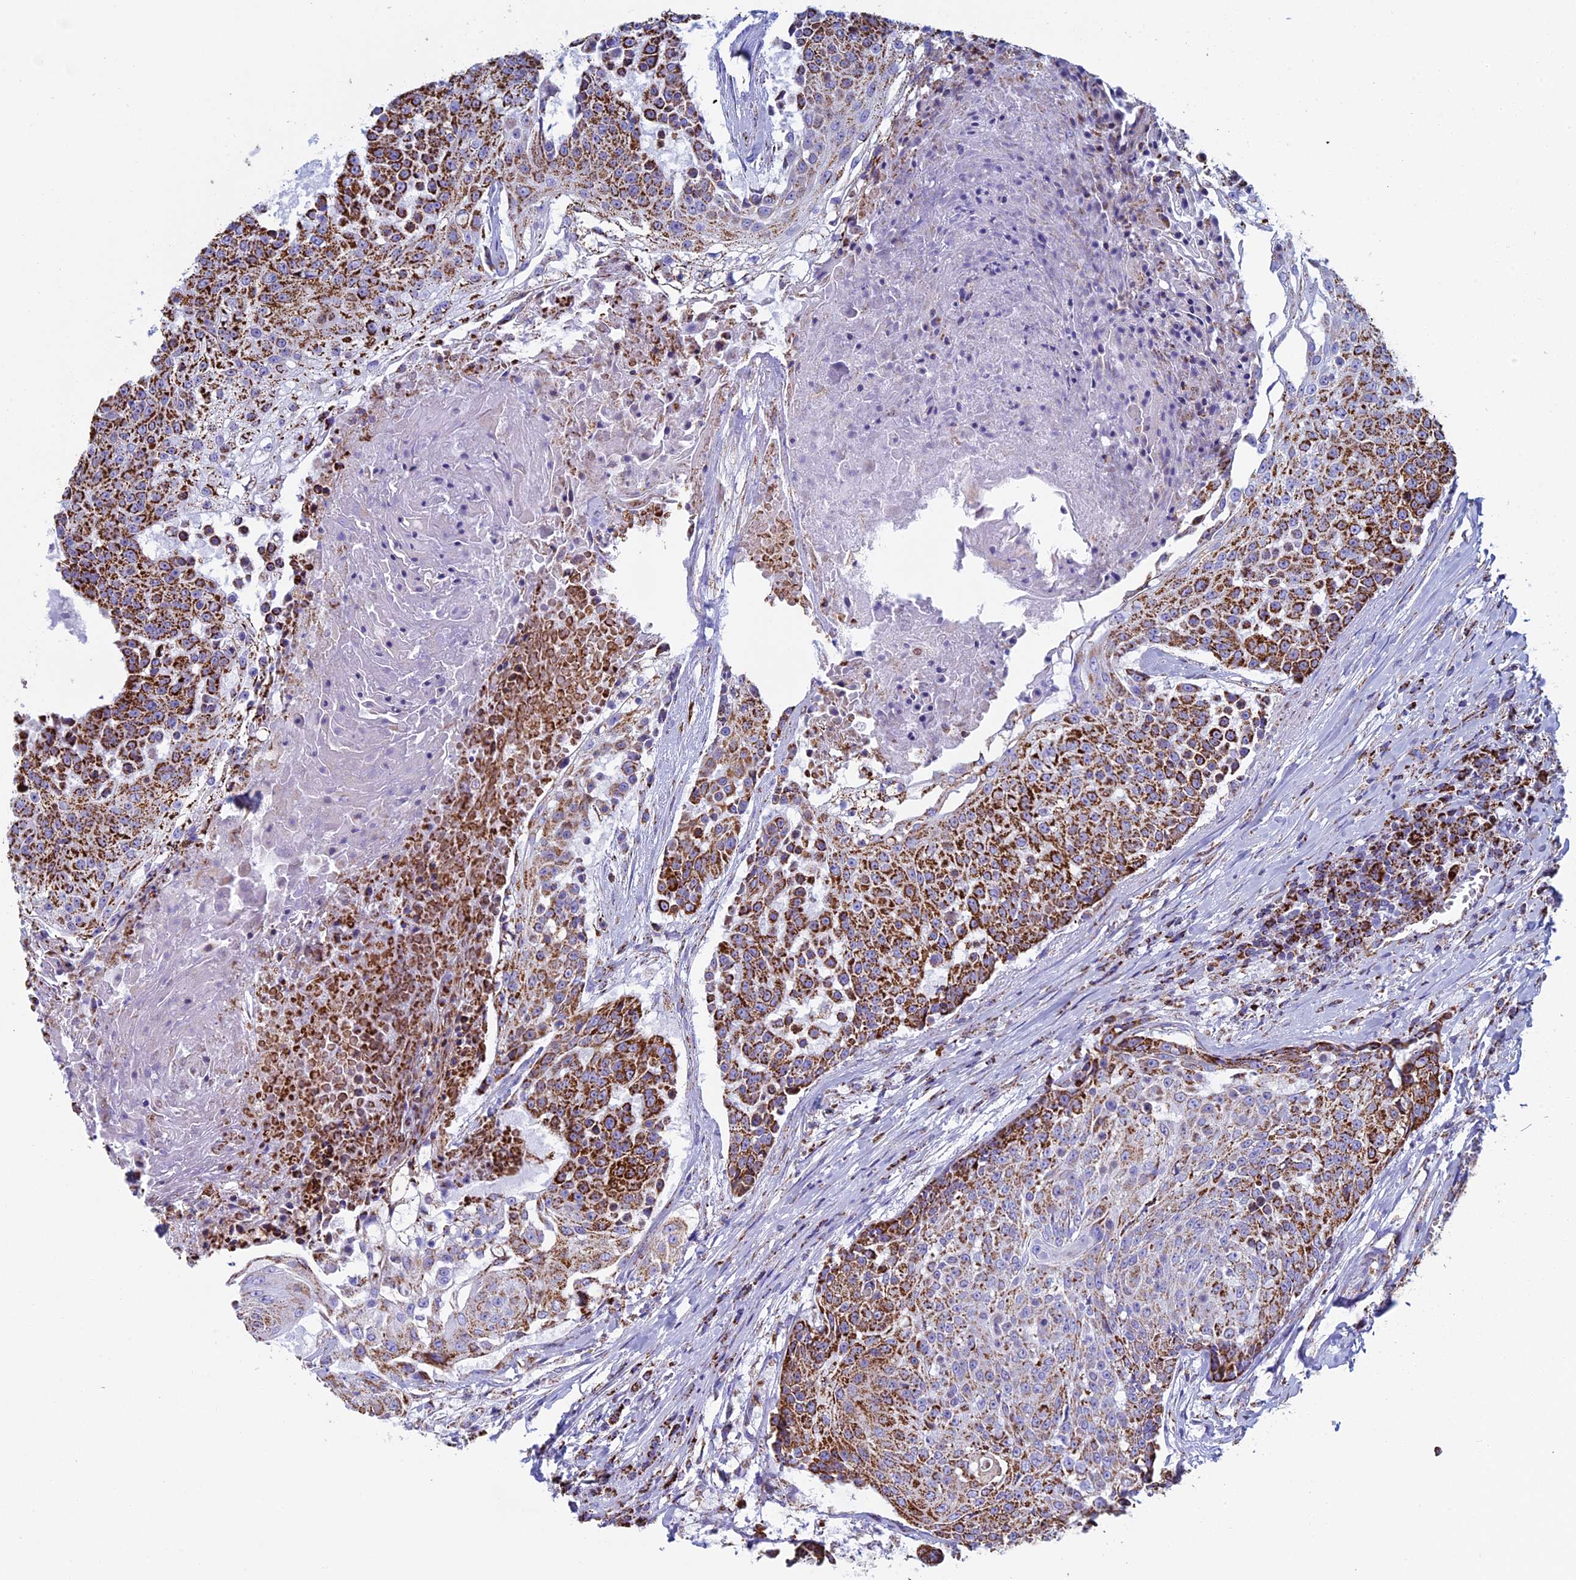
{"staining": {"intensity": "strong", "quantity": ">75%", "location": "cytoplasmic/membranous"}, "tissue": "urothelial cancer", "cell_type": "Tumor cells", "image_type": "cancer", "snomed": [{"axis": "morphology", "description": "Urothelial carcinoma, High grade"}, {"axis": "topography", "description": "Urinary bladder"}], "caption": "Immunohistochemical staining of high-grade urothelial carcinoma exhibits strong cytoplasmic/membranous protein positivity in about >75% of tumor cells. The protein of interest is shown in brown color, while the nuclei are stained blue.", "gene": "UQCRFS1", "patient": {"sex": "female", "age": 63}}